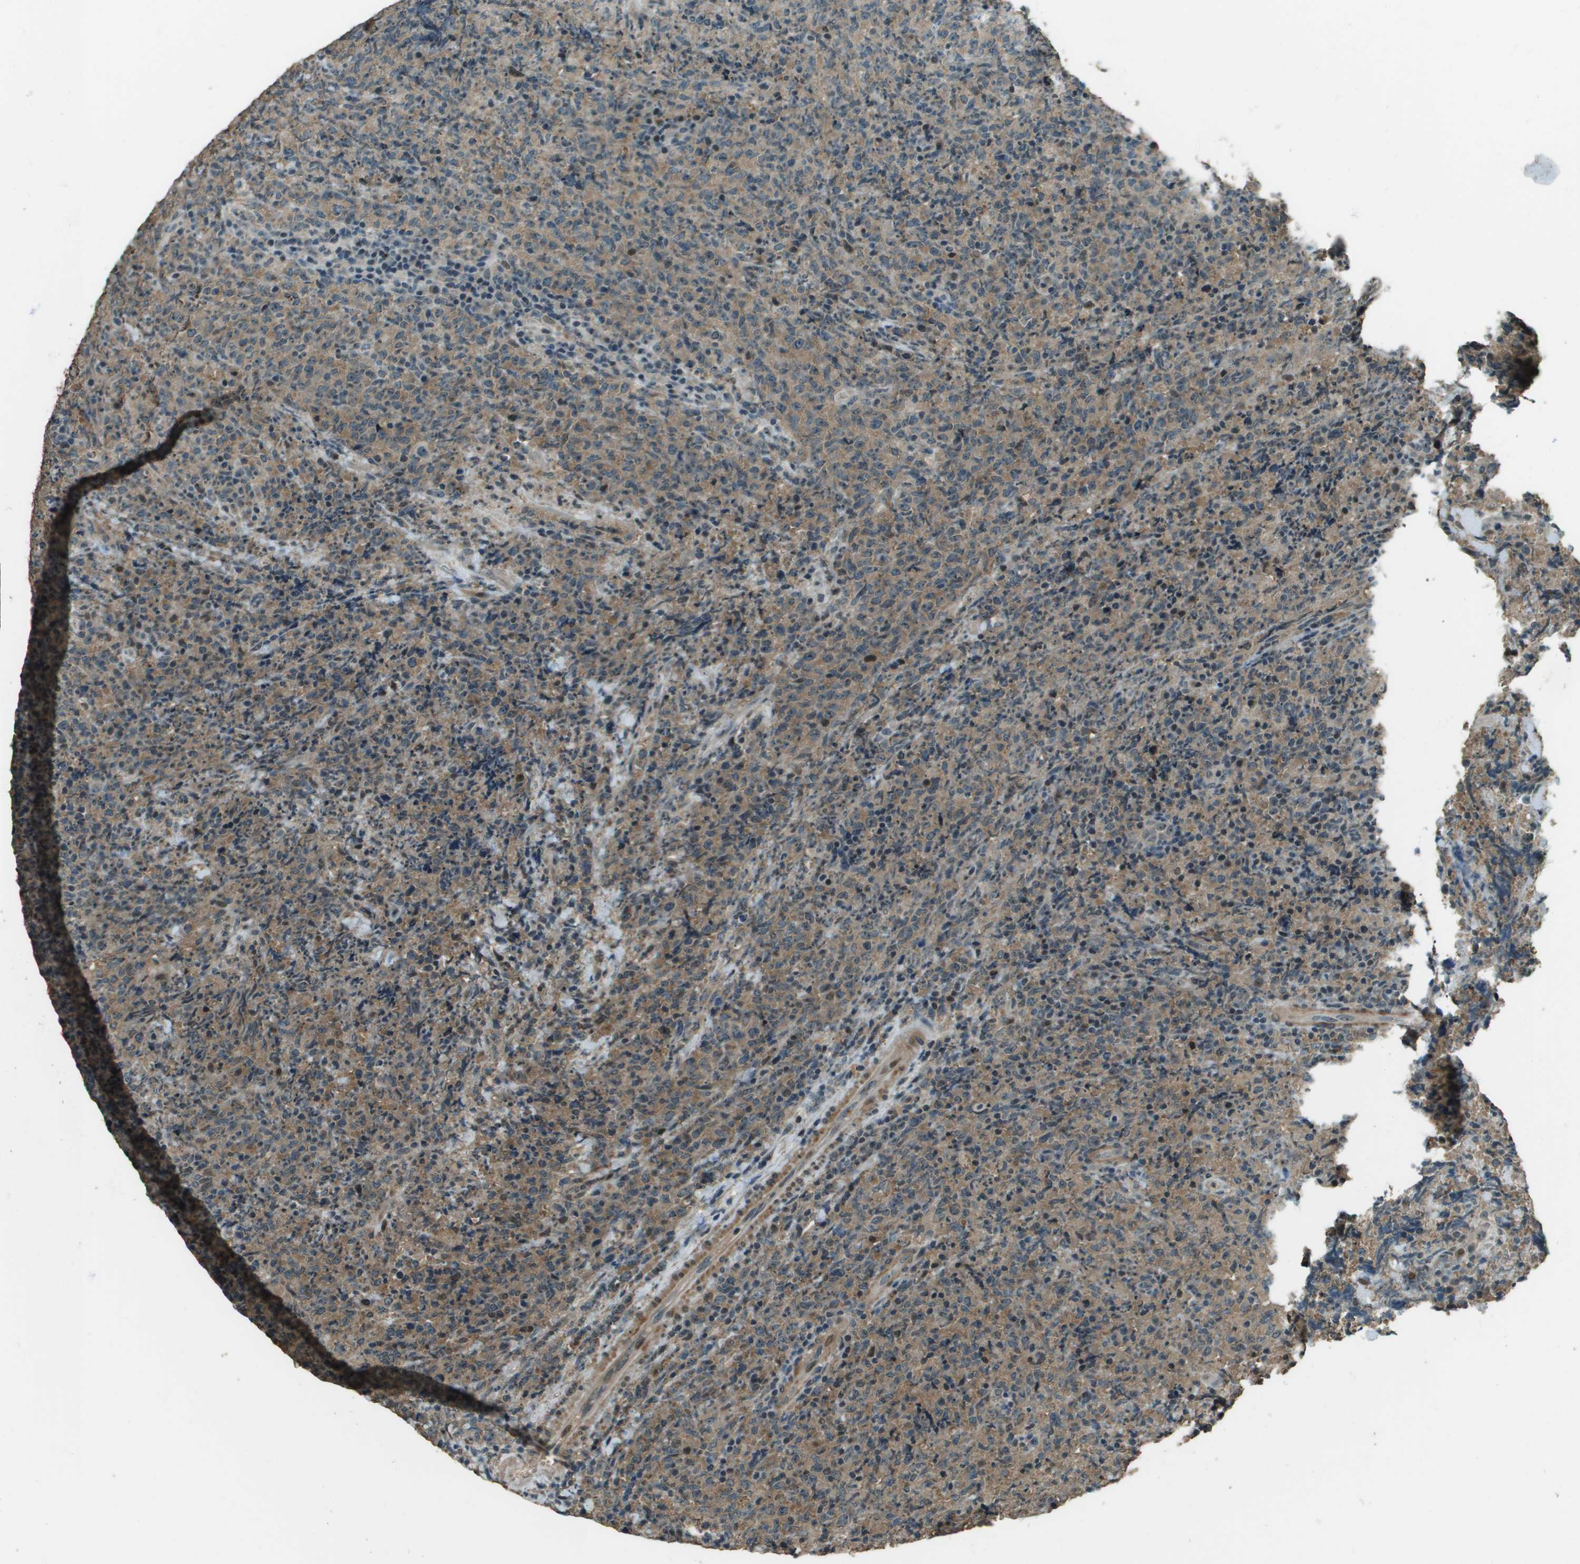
{"staining": {"intensity": "moderate", "quantity": ">75%", "location": "cytoplasmic/membranous"}, "tissue": "lymphoma", "cell_type": "Tumor cells", "image_type": "cancer", "snomed": [{"axis": "morphology", "description": "Malignant lymphoma, non-Hodgkin's type, High grade"}, {"axis": "topography", "description": "Tonsil"}], "caption": "A brown stain labels moderate cytoplasmic/membranous staining of a protein in human high-grade malignant lymphoma, non-Hodgkin's type tumor cells.", "gene": "SDC3", "patient": {"sex": "female", "age": 36}}